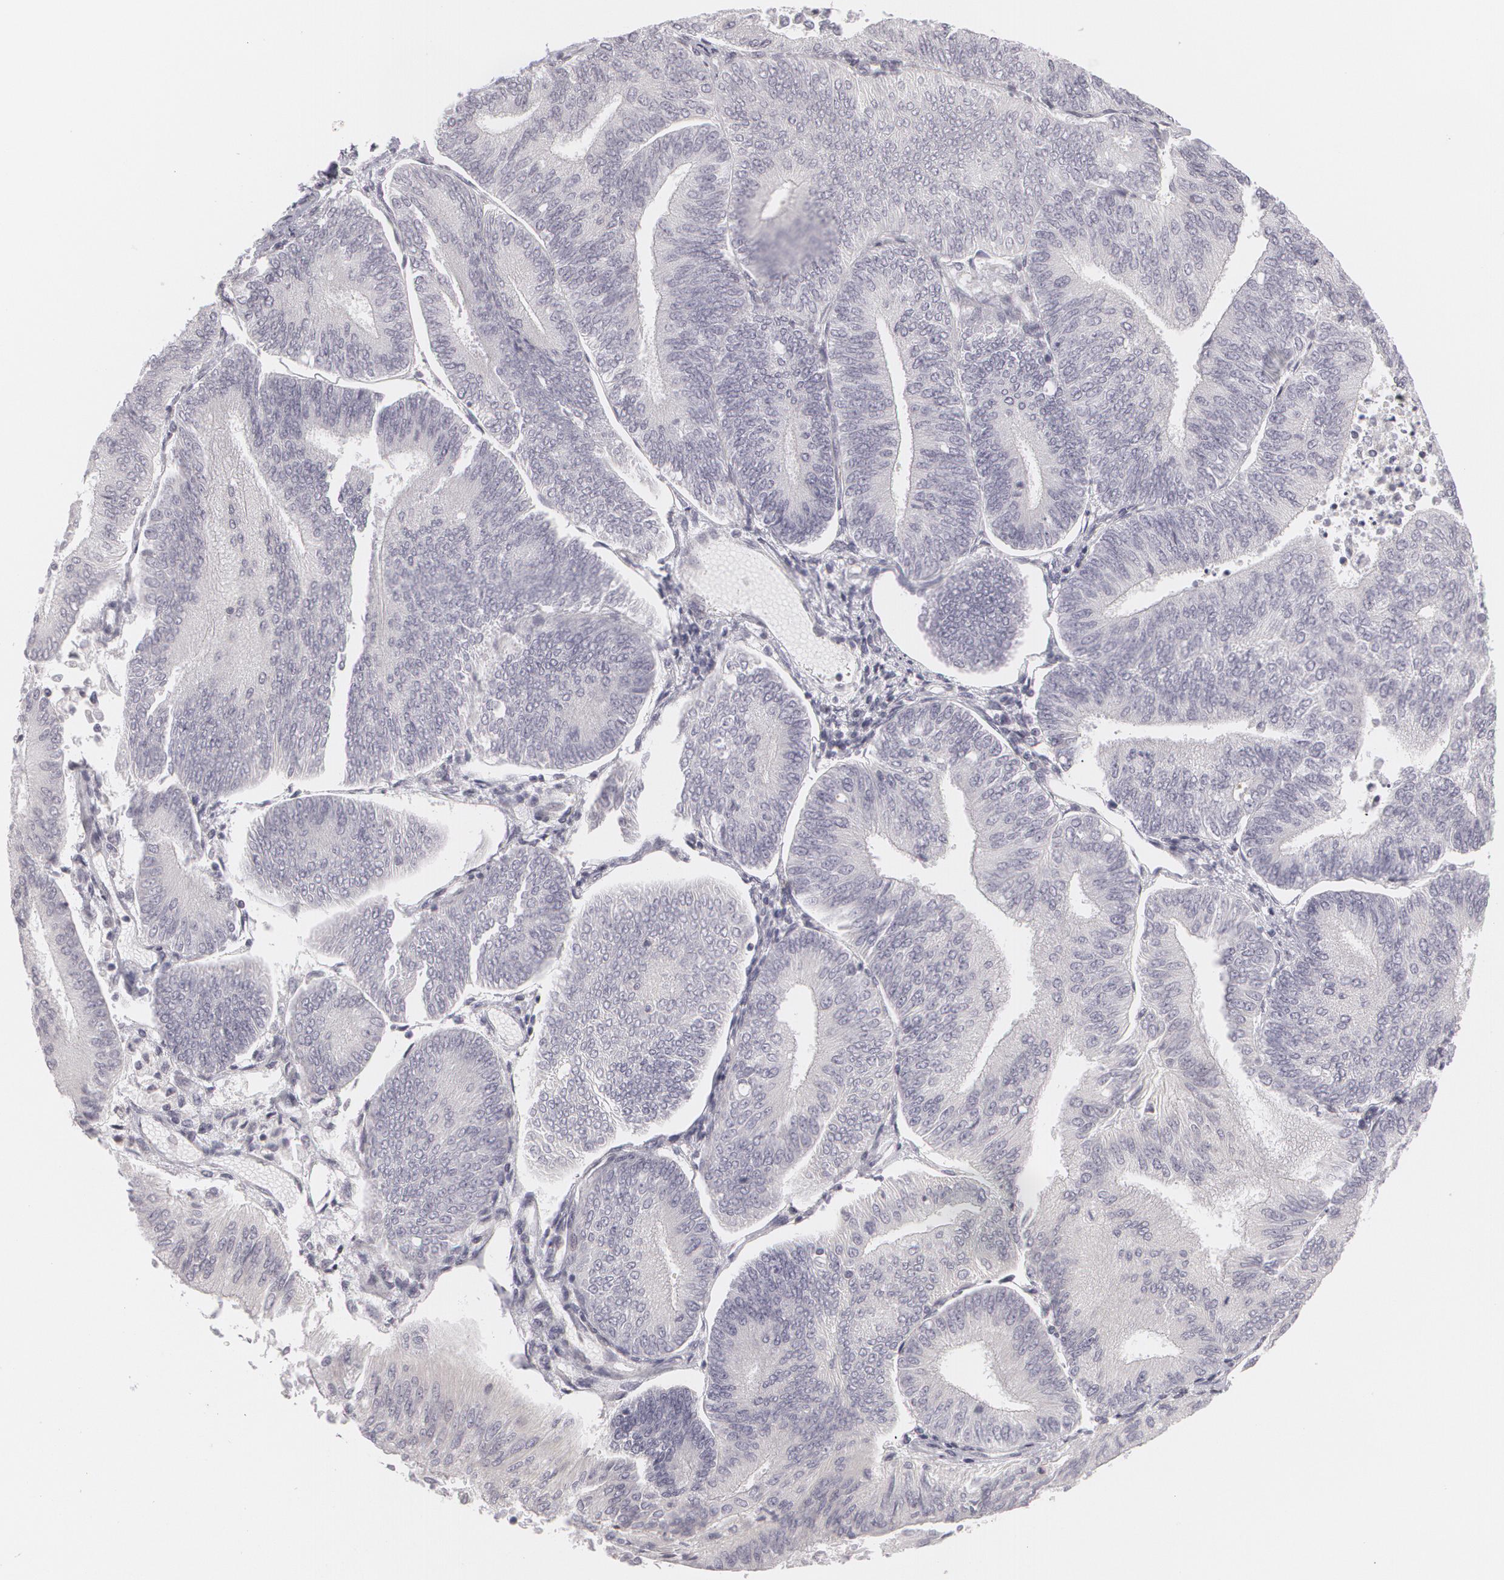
{"staining": {"intensity": "negative", "quantity": "none", "location": "none"}, "tissue": "endometrial cancer", "cell_type": "Tumor cells", "image_type": "cancer", "snomed": [{"axis": "morphology", "description": "Adenocarcinoma, NOS"}, {"axis": "topography", "description": "Endometrium"}], "caption": "The micrograph demonstrates no staining of tumor cells in endometrial cancer (adenocarcinoma).", "gene": "ZBTB16", "patient": {"sex": "female", "age": 55}}